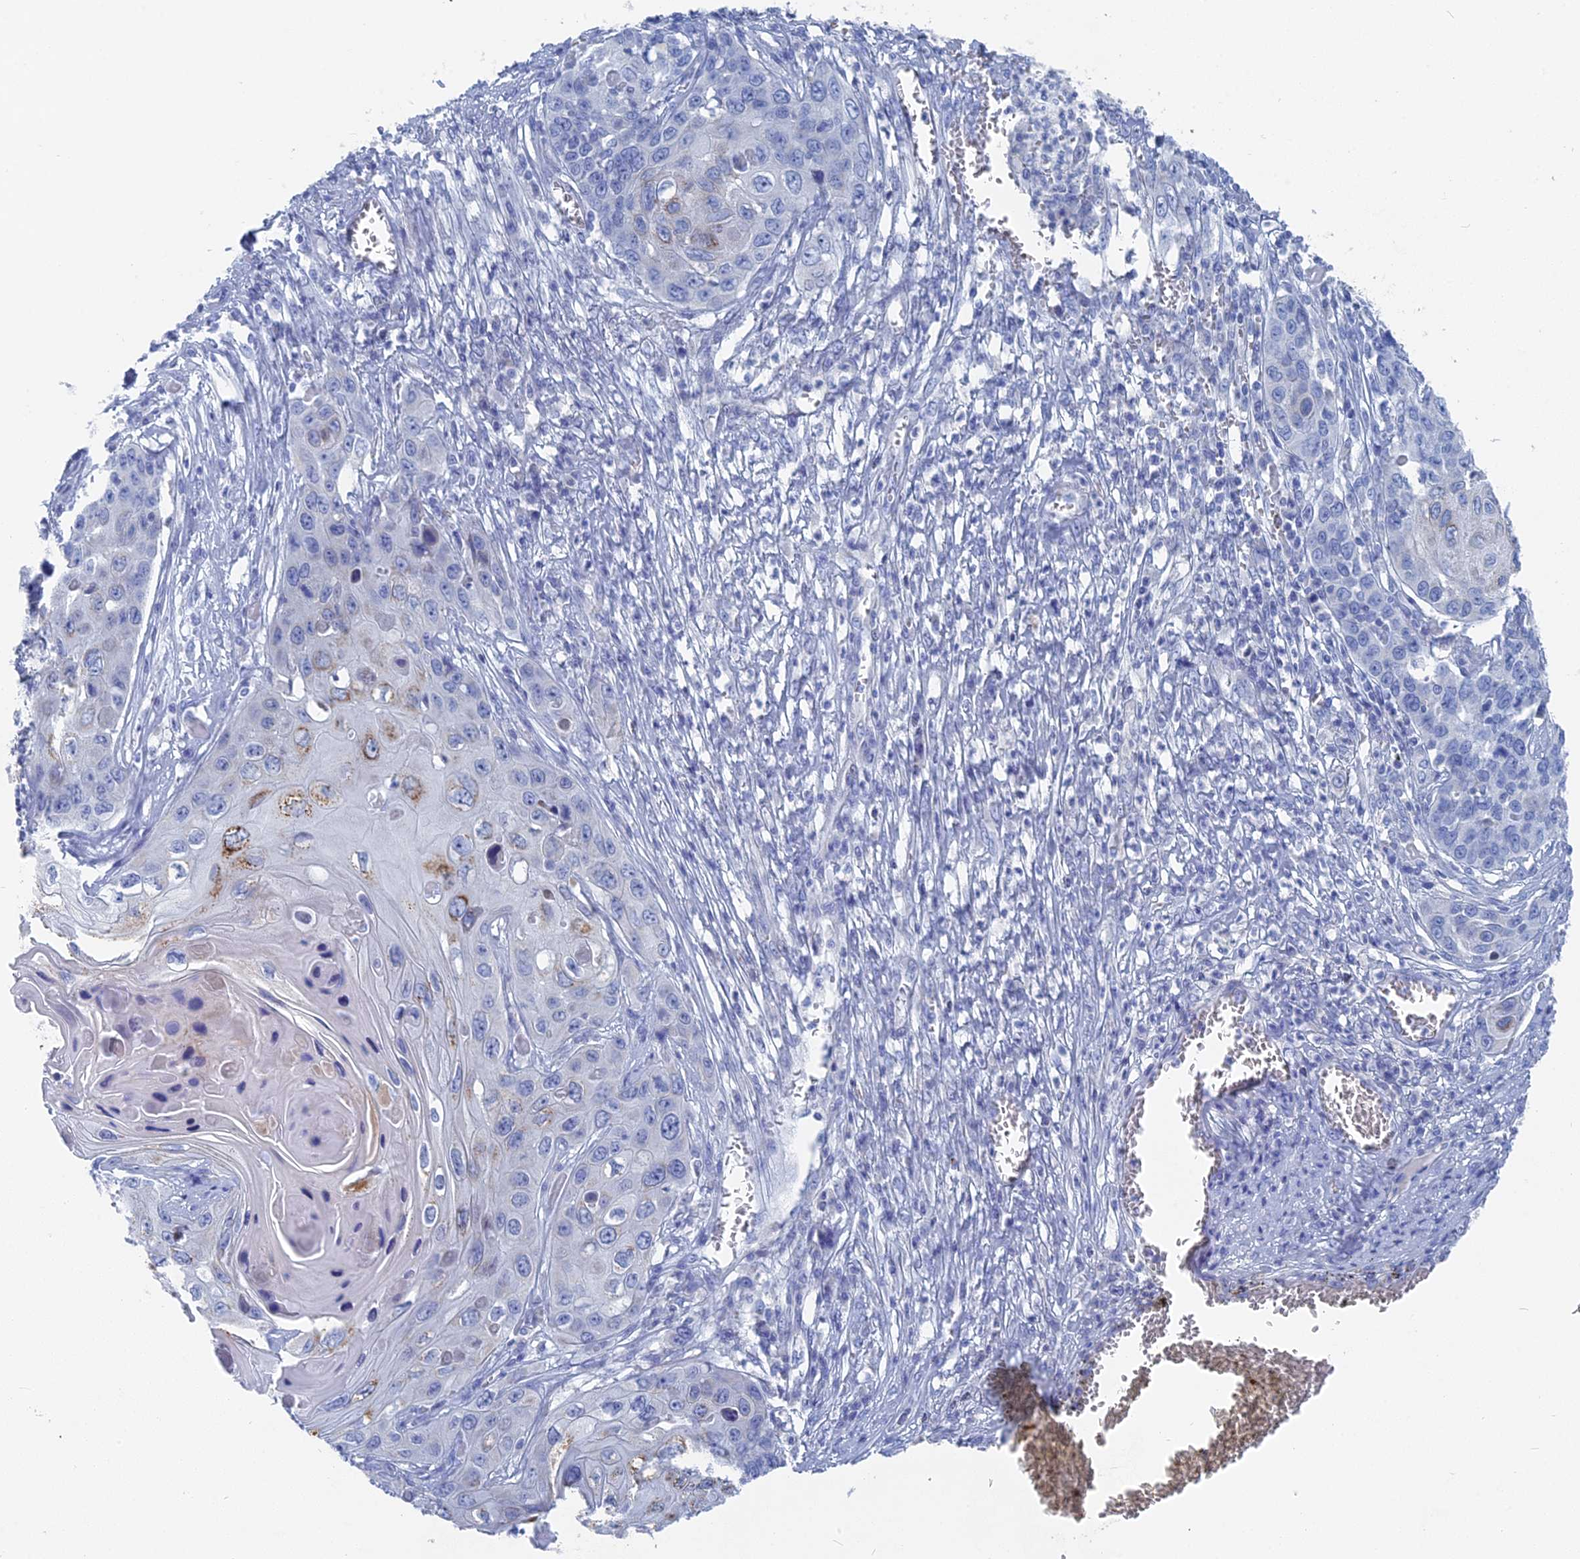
{"staining": {"intensity": "moderate", "quantity": "<25%", "location": "cytoplasmic/membranous"}, "tissue": "skin cancer", "cell_type": "Tumor cells", "image_type": "cancer", "snomed": [{"axis": "morphology", "description": "Squamous cell carcinoma, NOS"}, {"axis": "topography", "description": "Skin"}], "caption": "This photomicrograph demonstrates immunohistochemistry staining of human skin cancer, with low moderate cytoplasmic/membranous expression in approximately <25% of tumor cells.", "gene": "HIGD1A", "patient": {"sex": "male", "age": 55}}